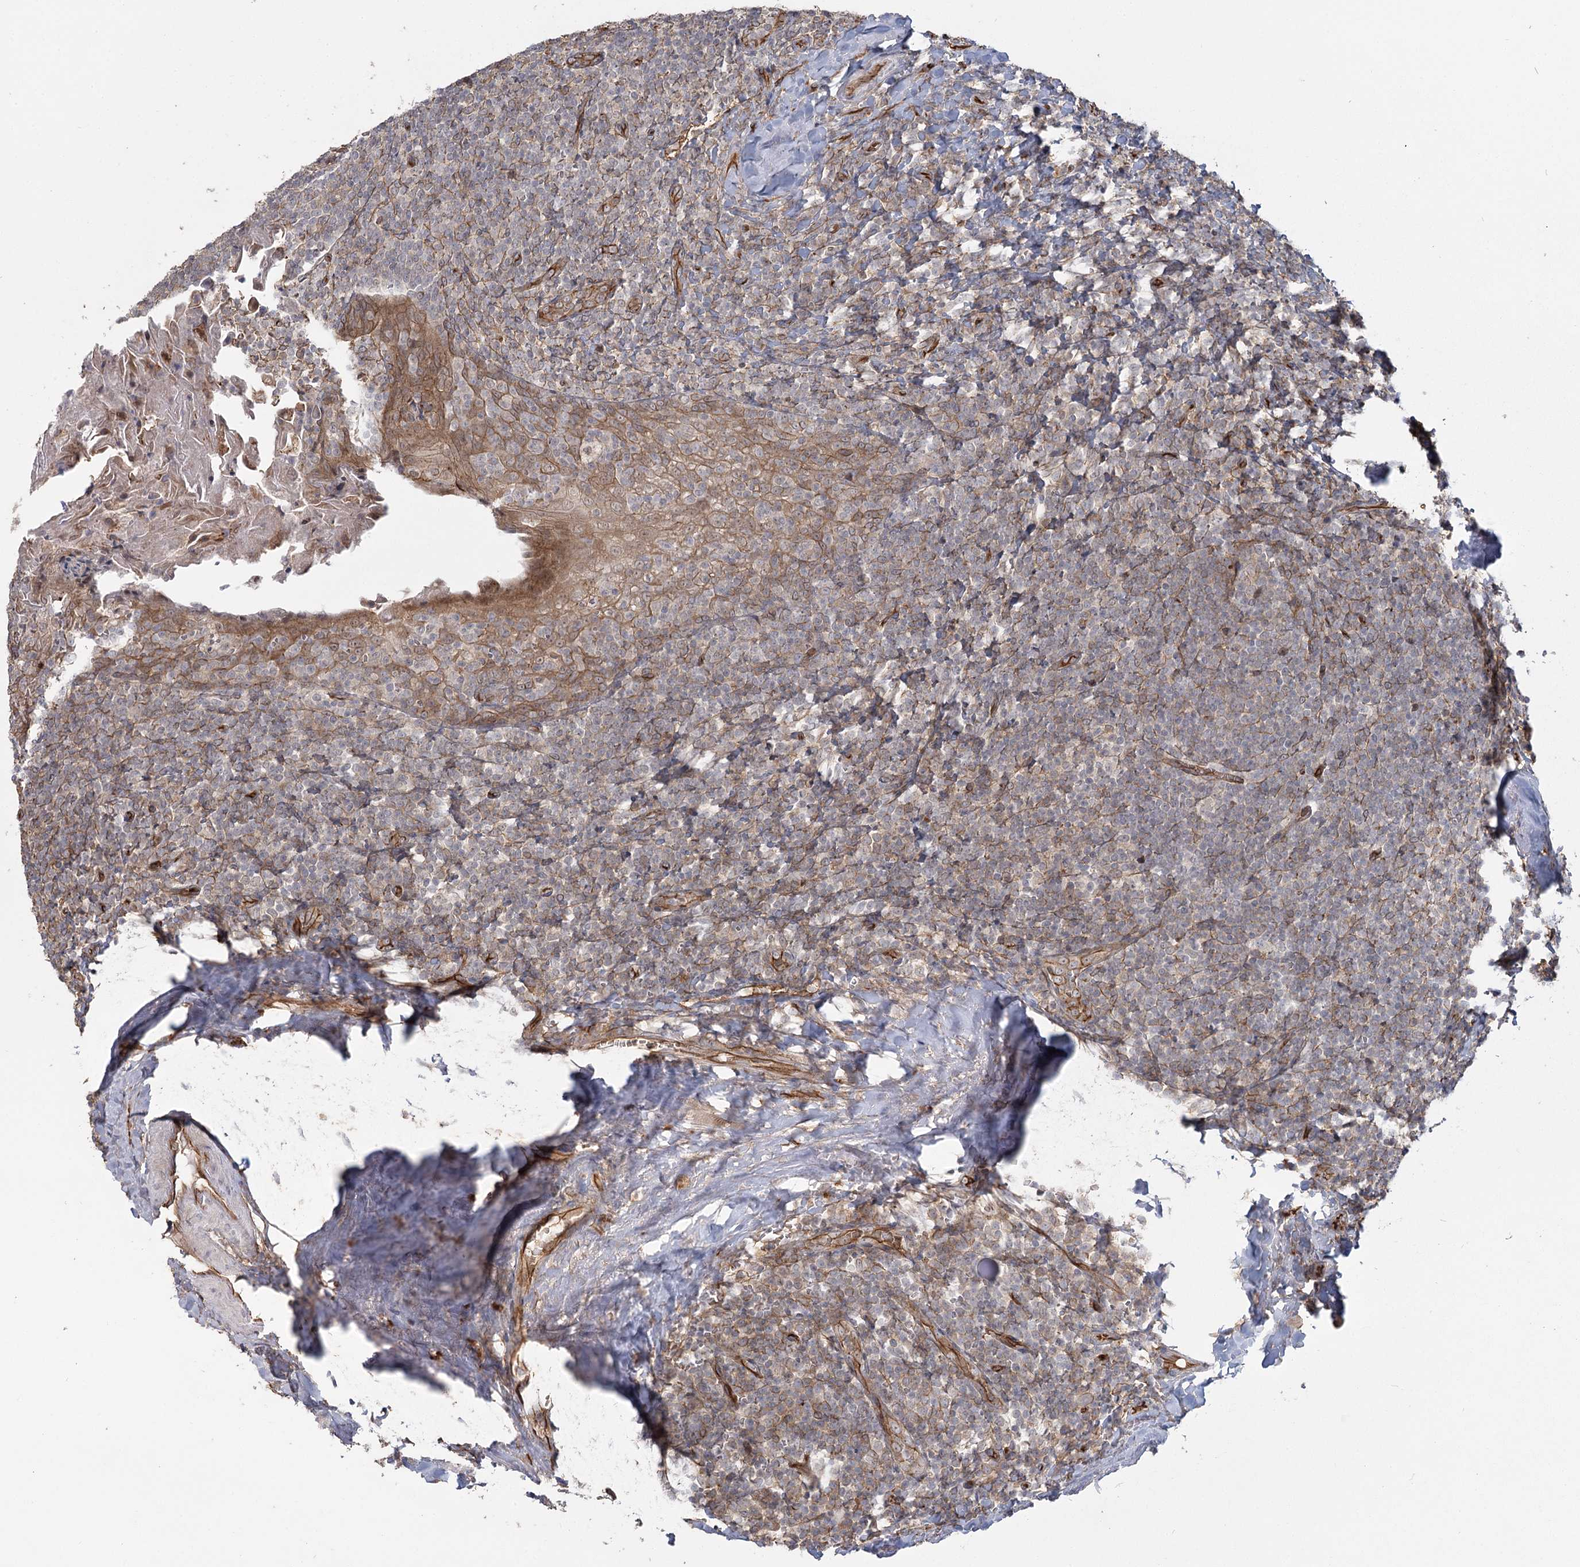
{"staining": {"intensity": "weak", "quantity": "<25%", "location": "cytoplasmic/membranous"}, "tissue": "tonsil", "cell_type": "Germinal center cells", "image_type": "normal", "snomed": [{"axis": "morphology", "description": "Normal tissue, NOS"}, {"axis": "topography", "description": "Tonsil"}], "caption": "Immunohistochemical staining of unremarkable tonsil exhibits no significant expression in germinal center cells.", "gene": "RPP14", "patient": {"sex": "male", "age": 37}}